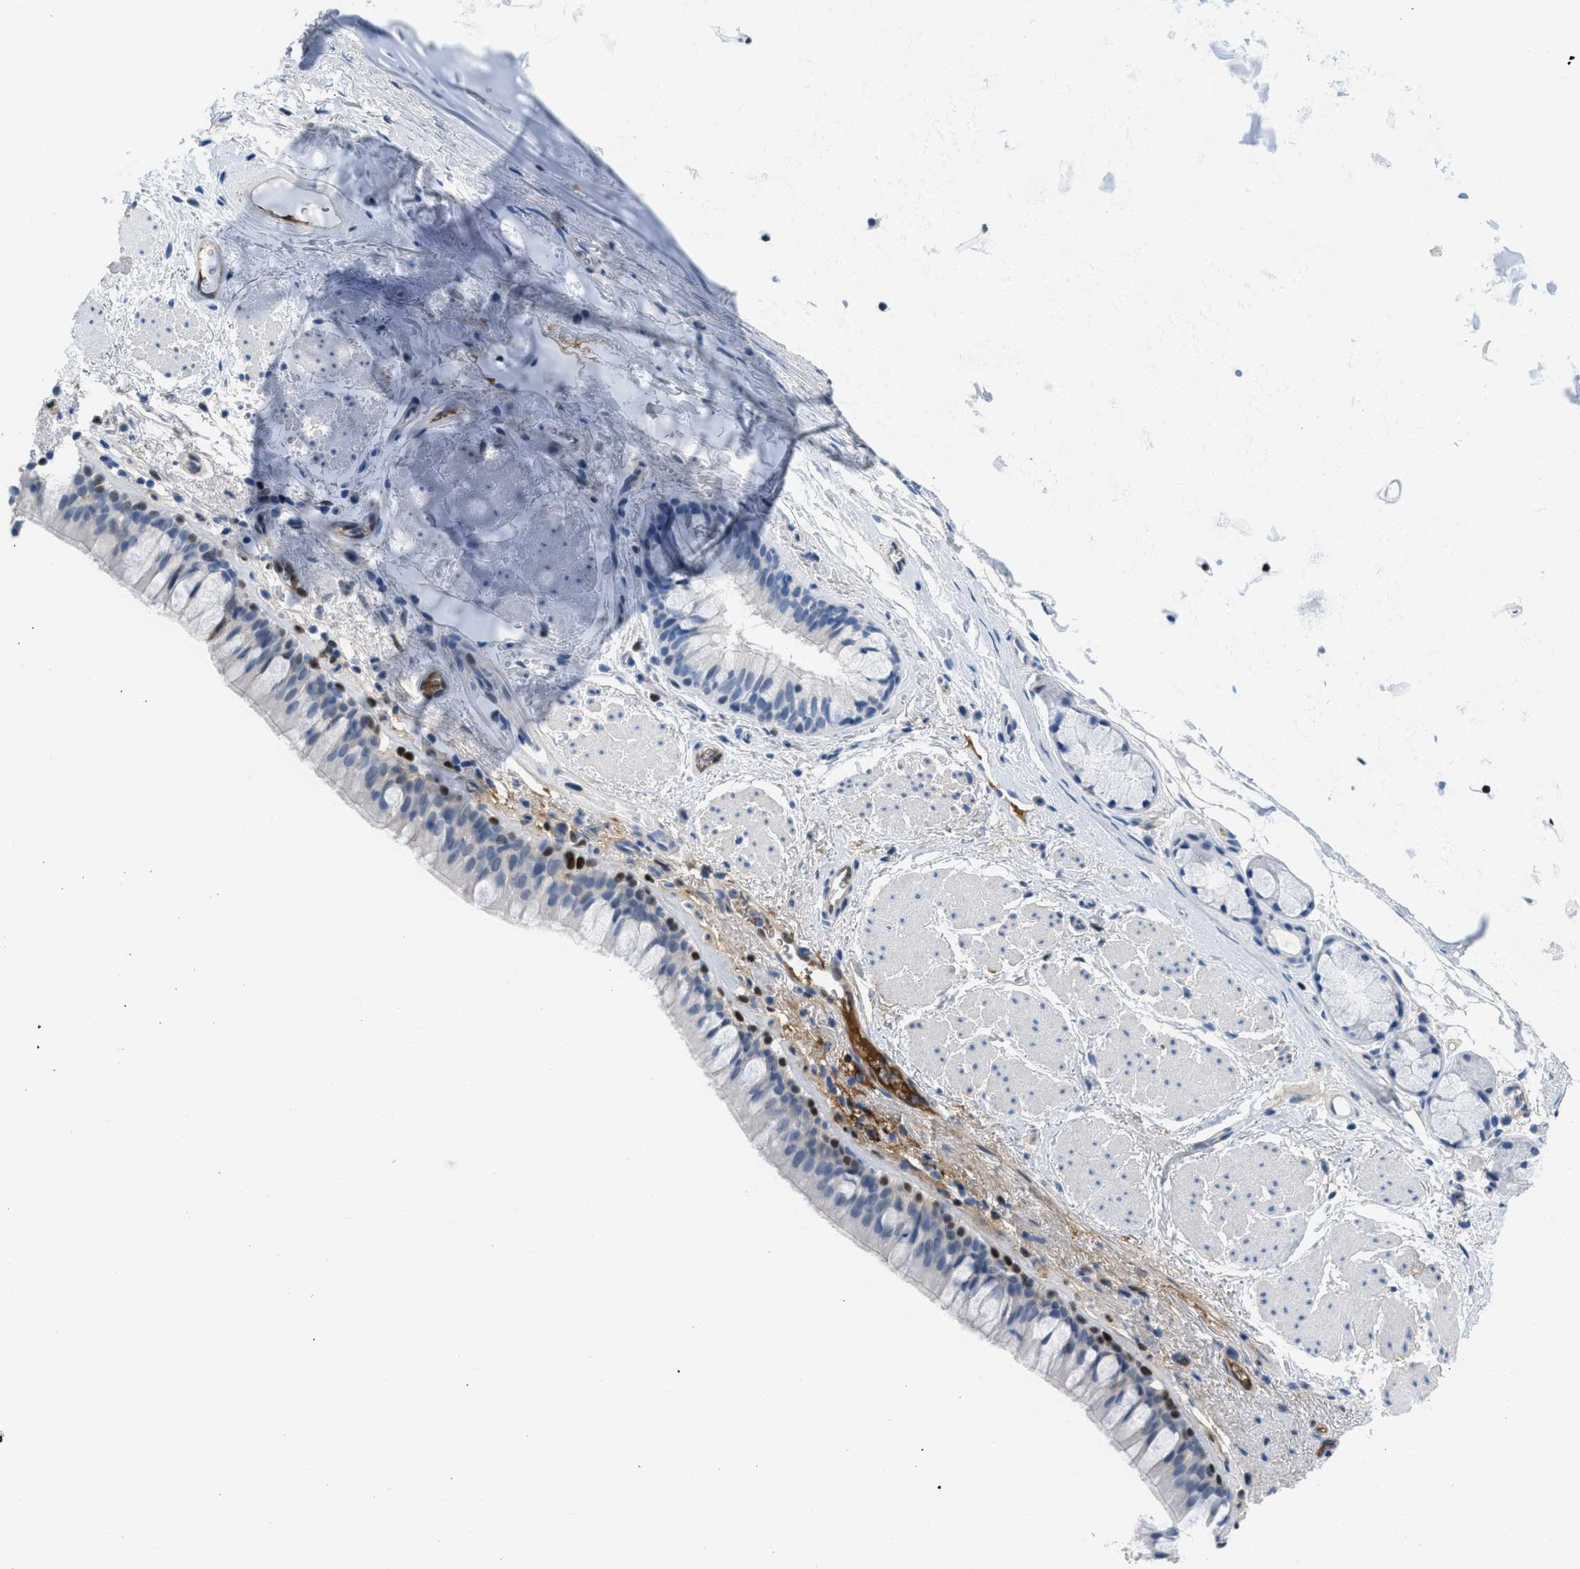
{"staining": {"intensity": "moderate", "quantity": "<25%", "location": "cytoplasmic/membranous,nuclear"}, "tissue": "bronchus", "cell_type": "Respiratory epithelial cells", "image_type": "normal", "snomed": [{"axis": "morphology", "description": "Normal tissue, NOS"}, {"axis": "topography", "description": "Cartilage tissue"}, {"axis": "topography", "description": "Bronchus"}], "caption": "Protein analysis of unremarkable bronchus exhibits moderate cytoplasmic/membranous,nuclear expression in about <25% of respiratory epithelial cells. The protein of interest is stained brown, and the nuclei are stained in blue (DAB IHC with brightfield microscopy, high magnification).", "gene": "LEF1", "patient": {"sex": "female", "age": 53}}